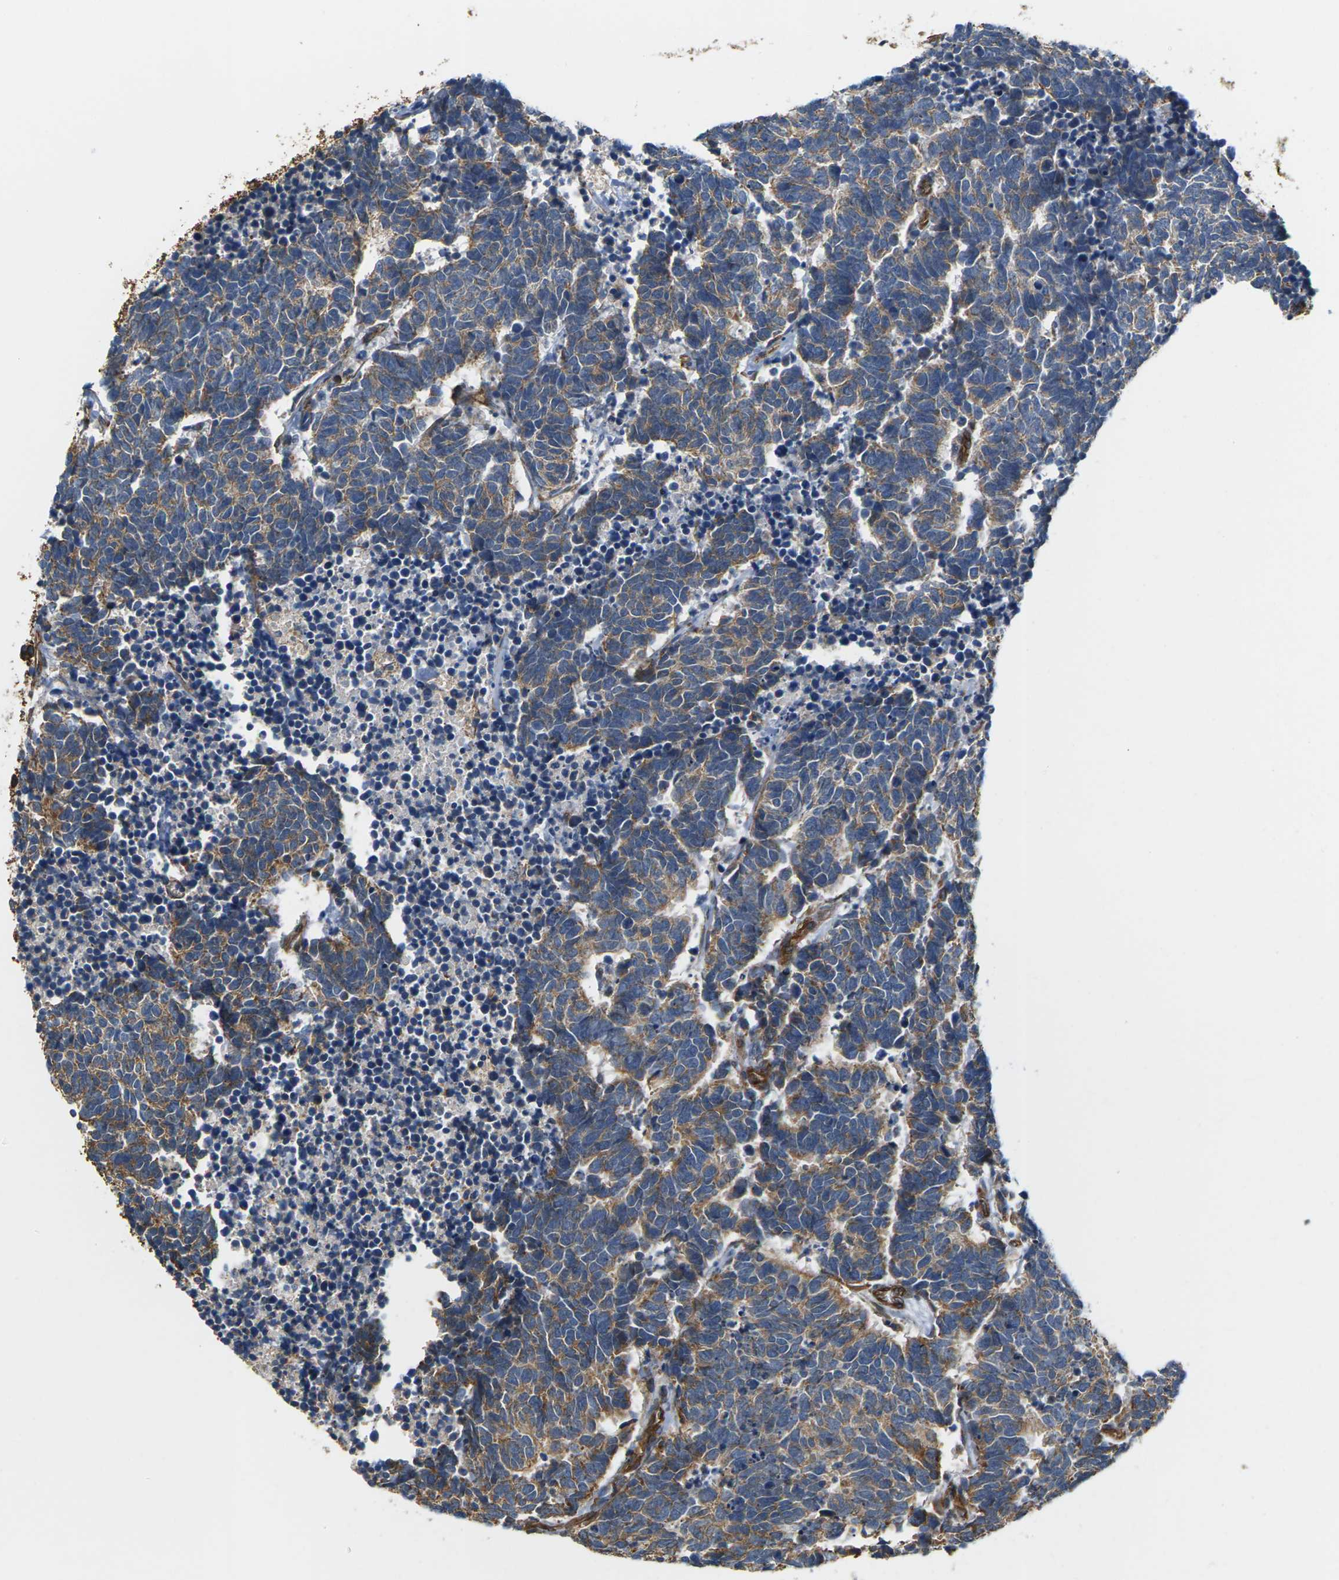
{"staining": {"intensity": "weak", "quantity": ">75%", "location": "cytoplasmic/membranous"}, "tissue": "carcinoid", "cell_type": "Tumor cells", "image_type": "cancer", "snomed": [{"axis": "morphology", "description": "Carcinoma, NOS"}, {"axis": "morphology", "description": "Carcinoid, malignant, NOS"}, {"axis": "topography", "description": "Urinary bladder"}], "caption": "A micrograph of human carcinoid stained for a protein shows weak cytoplasmic/membranous brown staining in tumor cells.", "gene": "PCDHB4", "patient": {"sex": "male", "age": 57}}